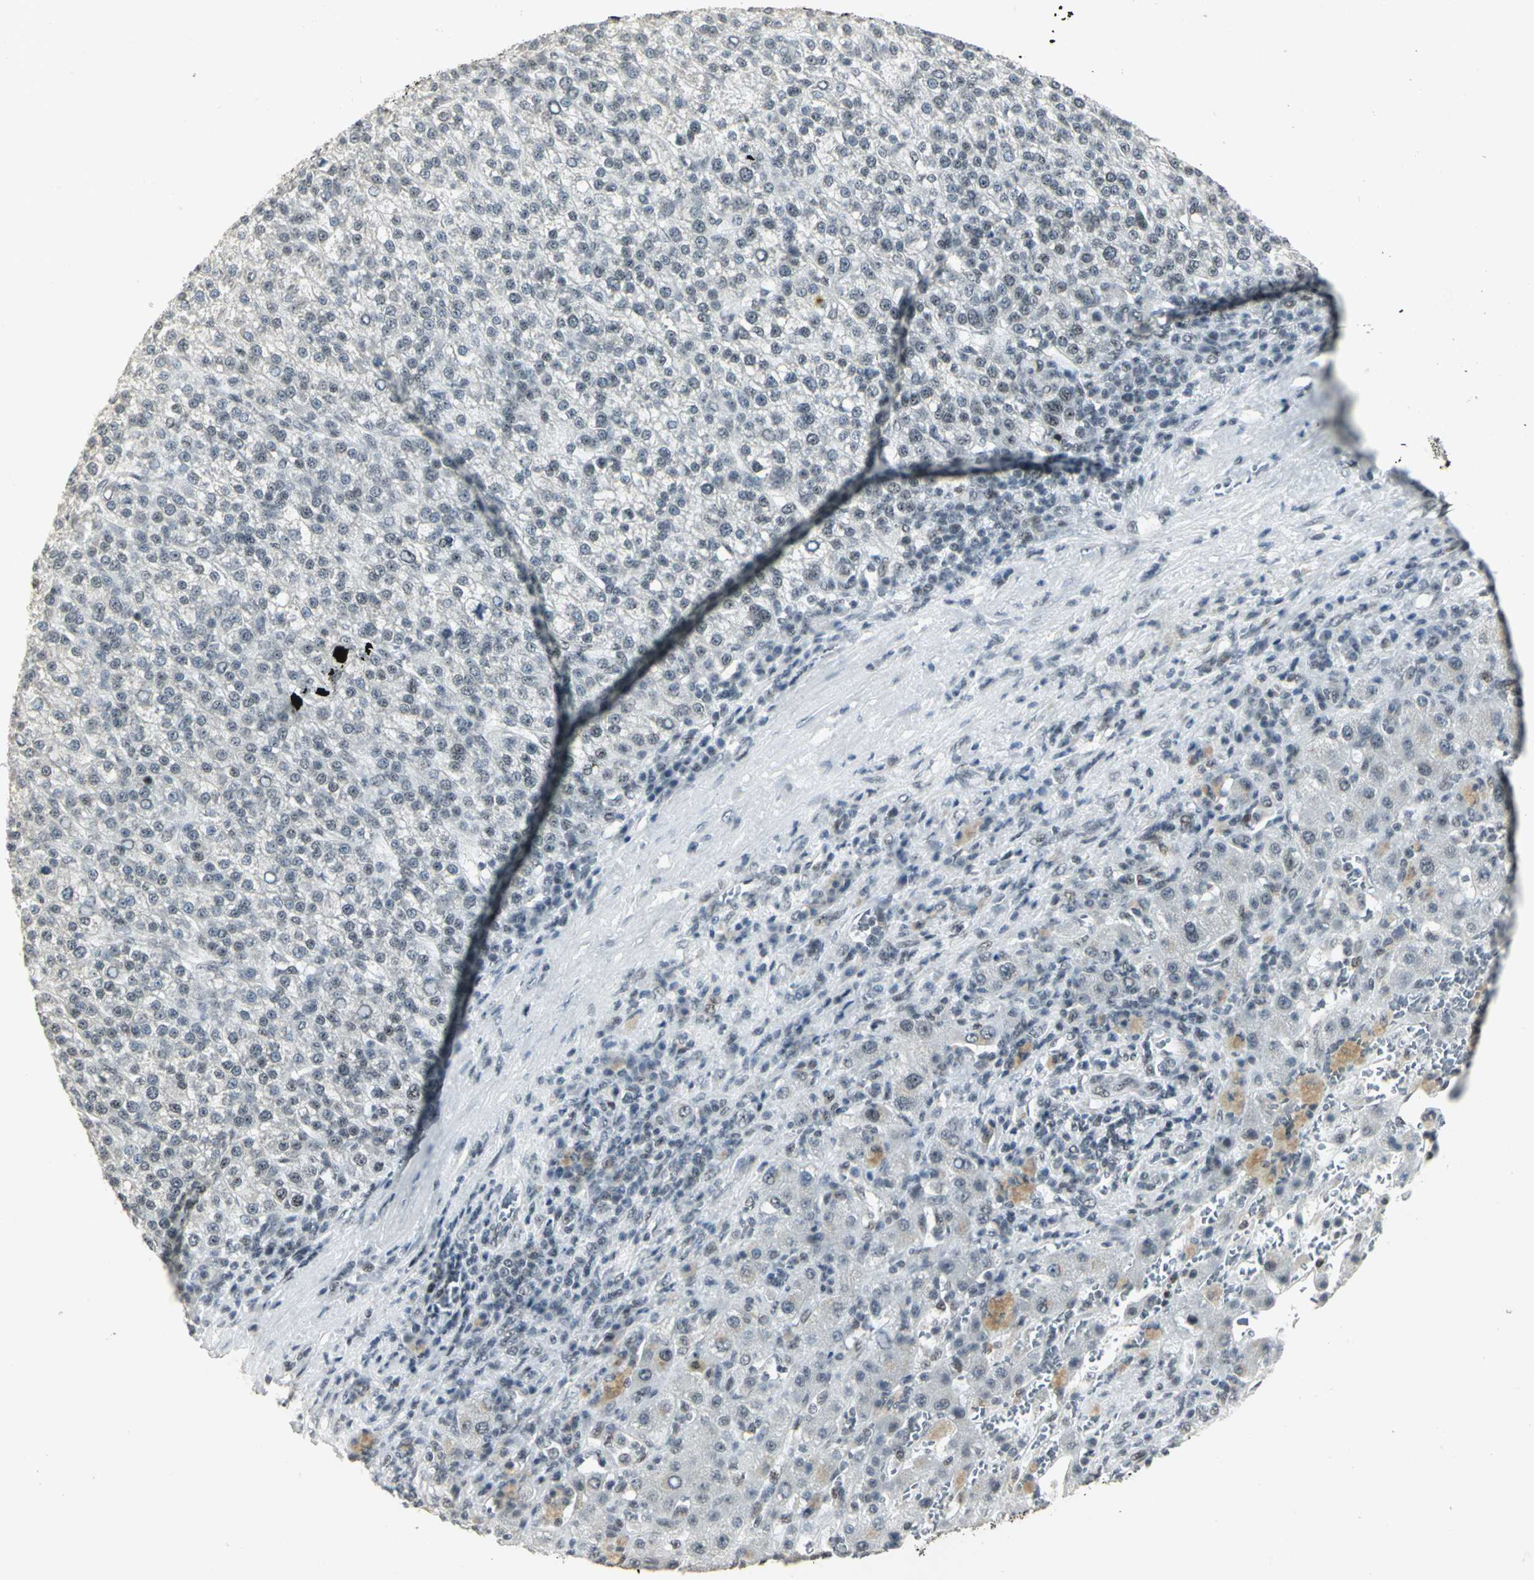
{"staining": {"intensity": "negative", "quantity": "none", "location": "none"}, "tissue": "liver cancer", "cell_type": "Tumor cells", "image_type": "cancer", "snomed": [{"axis": "morphology", "description": "Carcinoma, Hepatocellular, NOS"}, {"axis": "topography", "description": "Liver"}], "caption": "High magnification brightfield microscopy of liver cancer (hepatocellular carcinoma) stained with DAB (brown) and counterstained with hematoxylin (blue): tumor cells show no significant positivity.", "gene": "CBX3", "patient": {"sex": "female", "age": 58}}